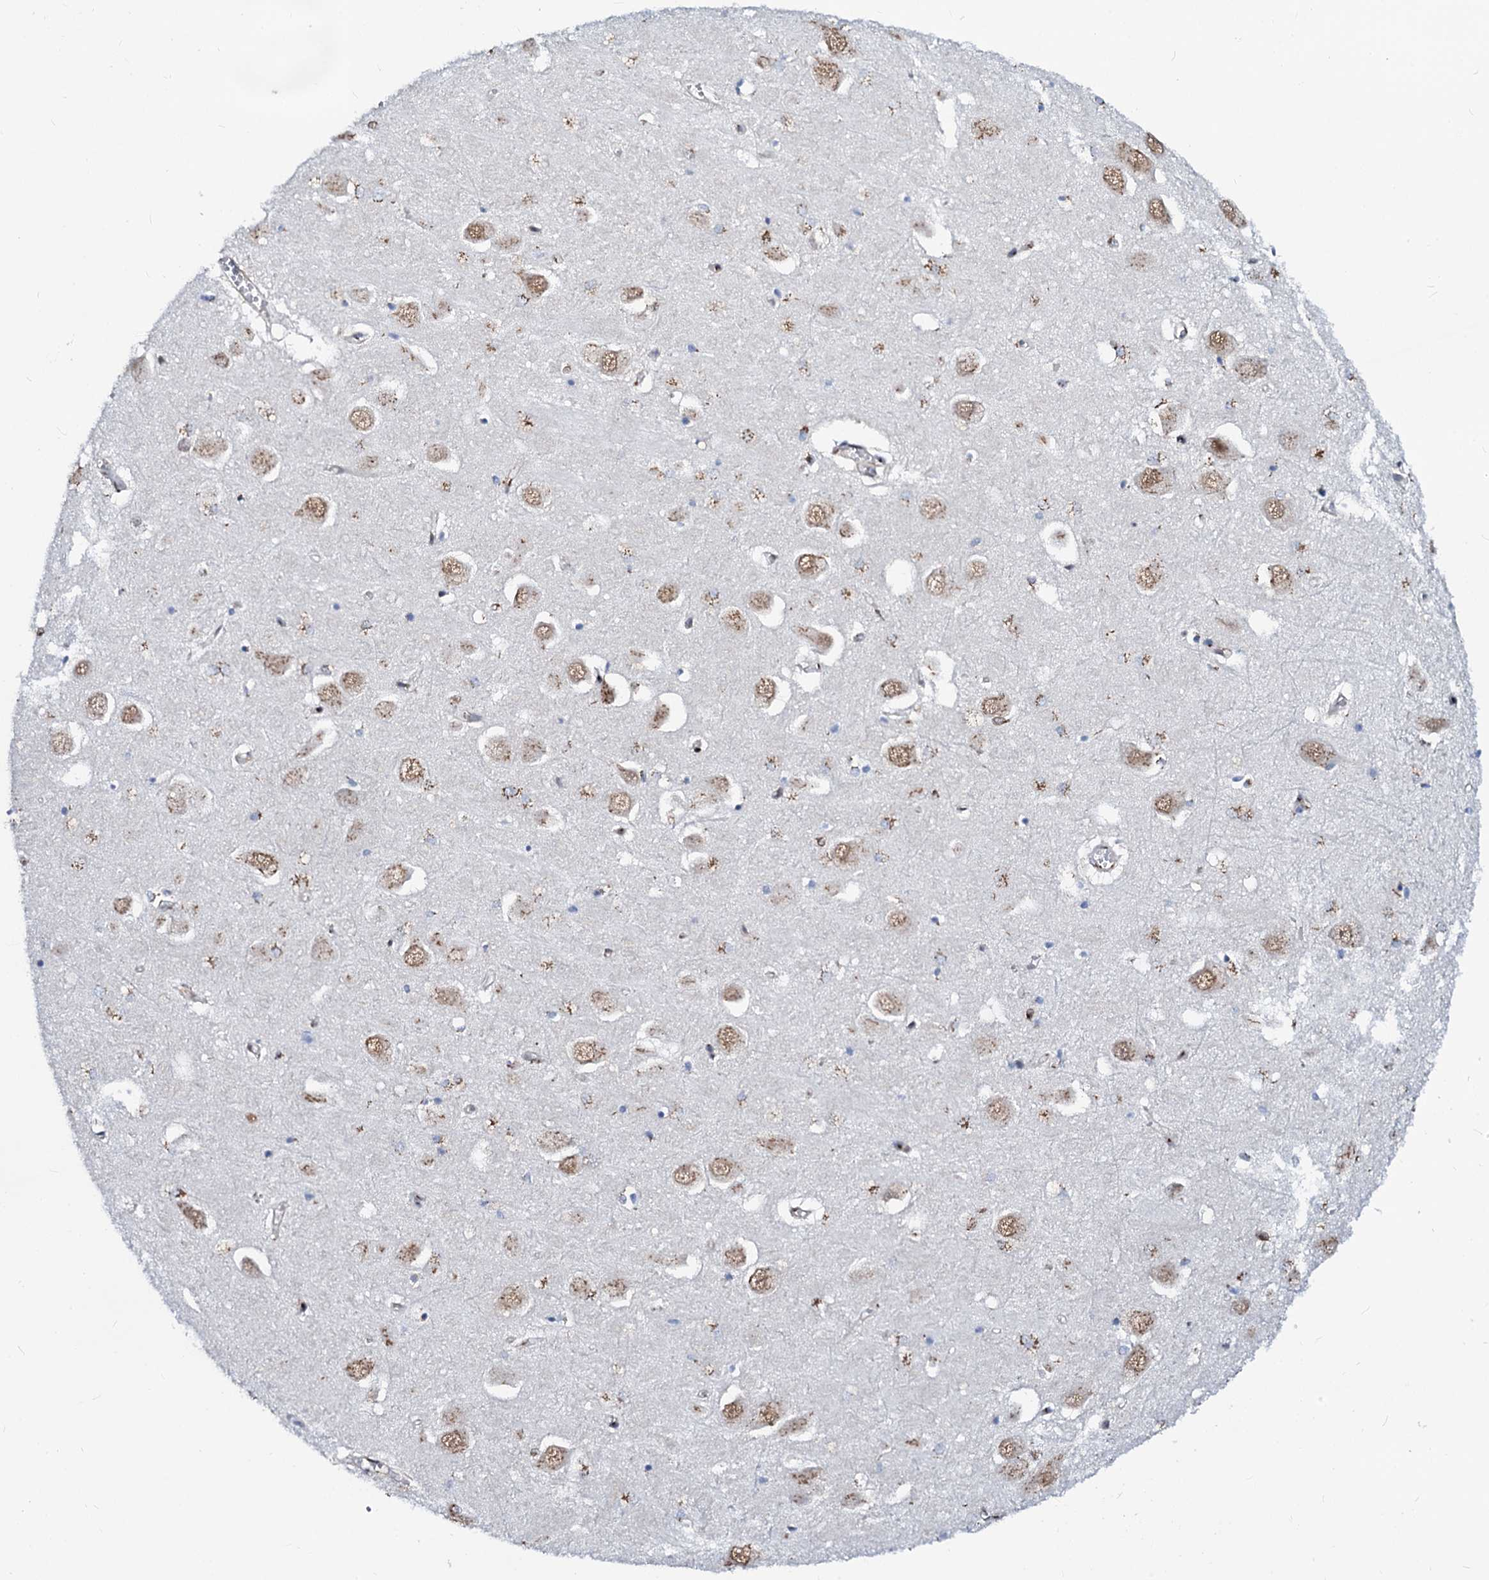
{"staining": {"intensity": "moderate", "quantity": "<25%", "location": "cytoplasmic/membranous"}, "tissue": "hippocampus", "cell_type": "Glial cells", "image_type": "normal", "snomed": [{"axis": "morphology", "description": "Normal tissue, NOS"}, {"axis": "topography", "description": "Hippocampus"}], "caption": "Immunohistochemical staining of unremarkable human hippocampus exhibits <25% levels of moderate cytoplasmic/membranous protein positivity in approximately <25% of glial cells. (DAB (3,3'-diaminobenzidine) IHC with brightfield microscopy, high magnification).", "gene": "TMCO3", "patient": {"sex": "male", "age": 70}}